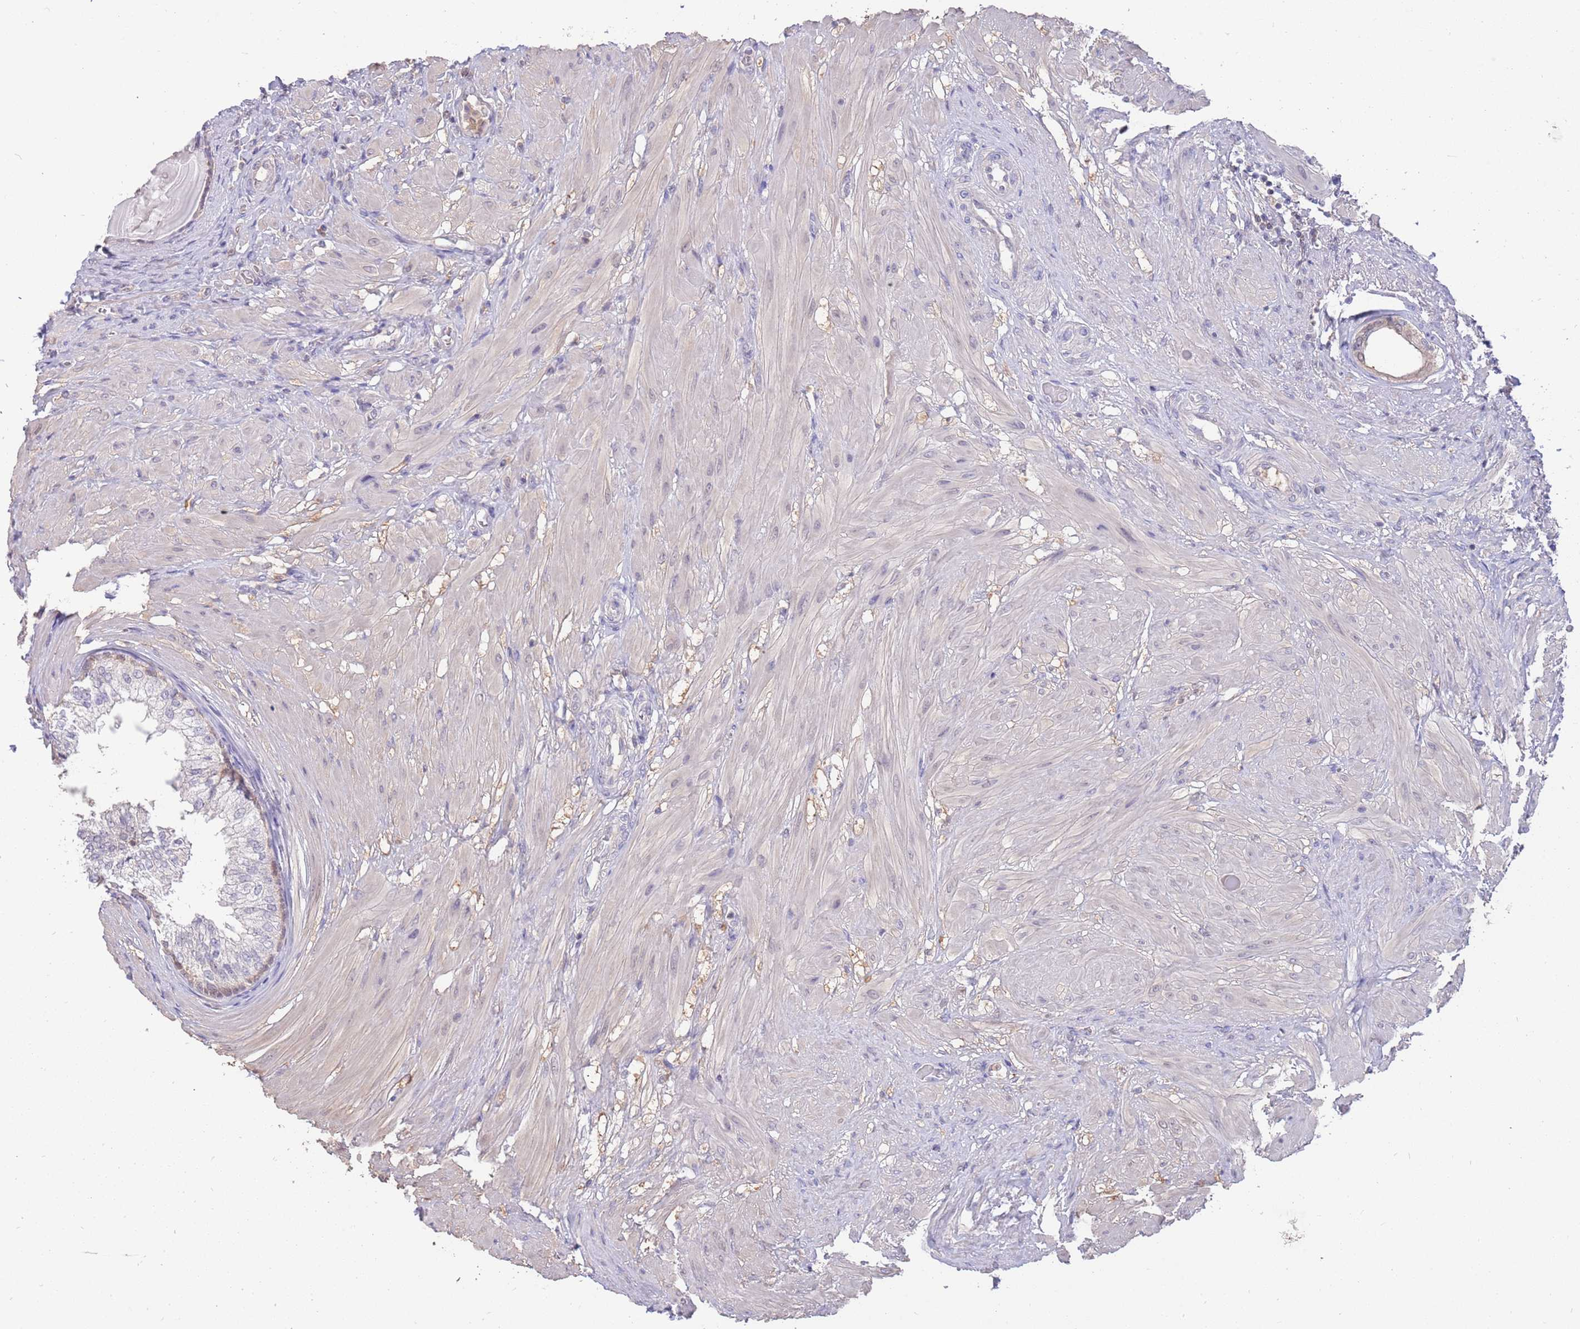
{"staining": {"intensity": "moderate", "quantity": "<25%", "location": "cytoplasmic/membranous"}, "tissue": "prostate", "cell_type": "Glandular cells", "image_type": "normal", "snomed": [{"axis": "morphology", "description": "Normal tissue, NOS"}, {"axis": "topography", "description": "Prostate"}], "caption": "DAB immunohistochemical staining of unremarkable human prostate exhibits moderate cytoplasmic/membranous protein staining in about <25% of glandular cells. The staining was performed using DAB to visualize the protein expression in brown, while the nuclei were stained in blue with hematoxylin (Magnification: 20x).", "gene": "AP5S1", "patient": {"sex": "male", "age": 48}}